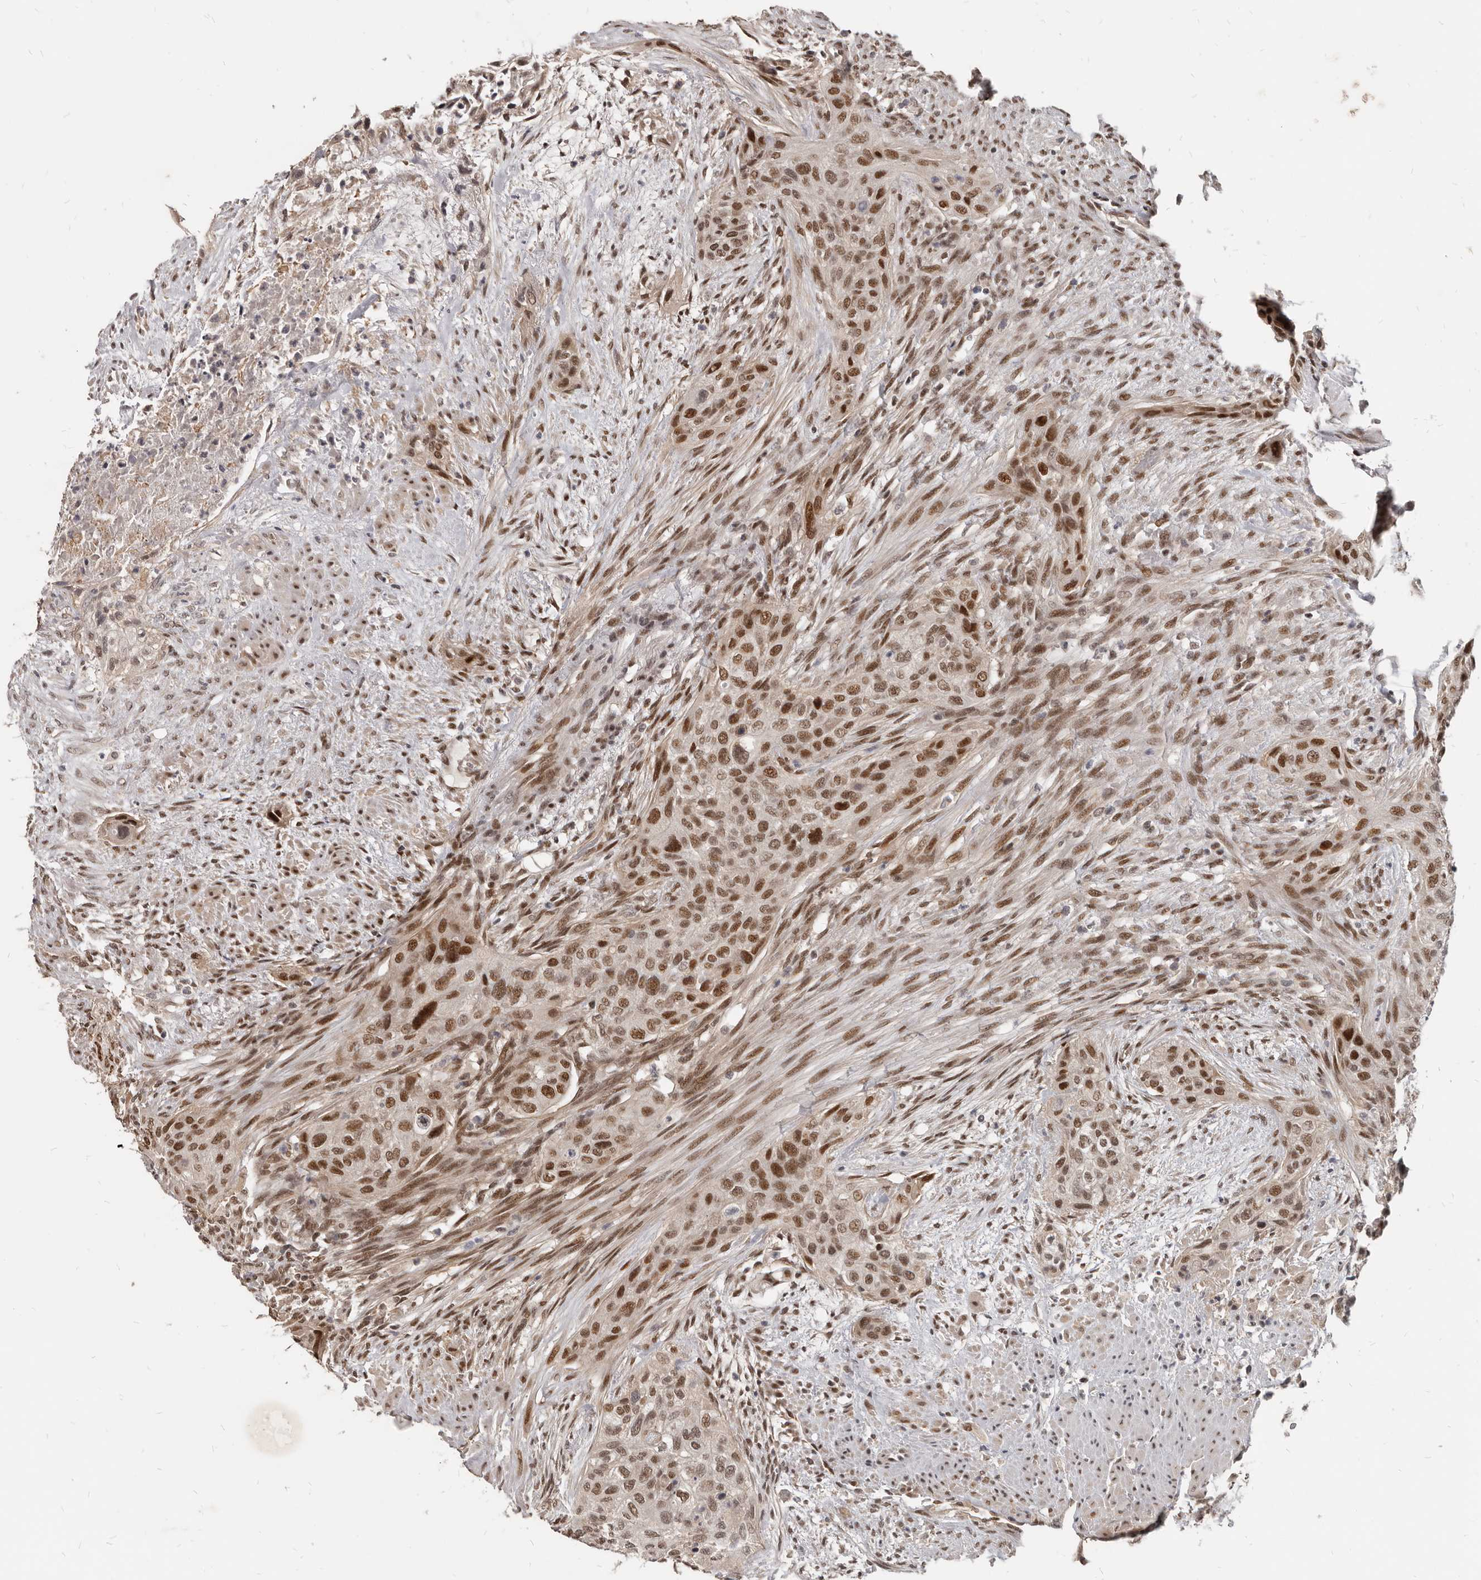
{"staining": {"intensity": "moderate", "quantity": ">75%", "location": "nuclear"}, "tissue": "urothelial cancer", "cell_type": "Tumor cells", "image_type": "cancer", "snomed": [{"axis": "morphology", "description": "Urothelial carcinoma, High grade"}, {"axis": "topography", "description": "Urinary bladder"}], "caption": "A high-resolution photomicrograph shows immunohistochemistry staining of urothelial cancer, which demonstrates moderate nuclear expression in about >75% of tumor cells. (DAB IHC, brown staining for protein, blue staining for nuclei).", "gene": "ATF5", "patient": {"sex": "male", "age": 35}}